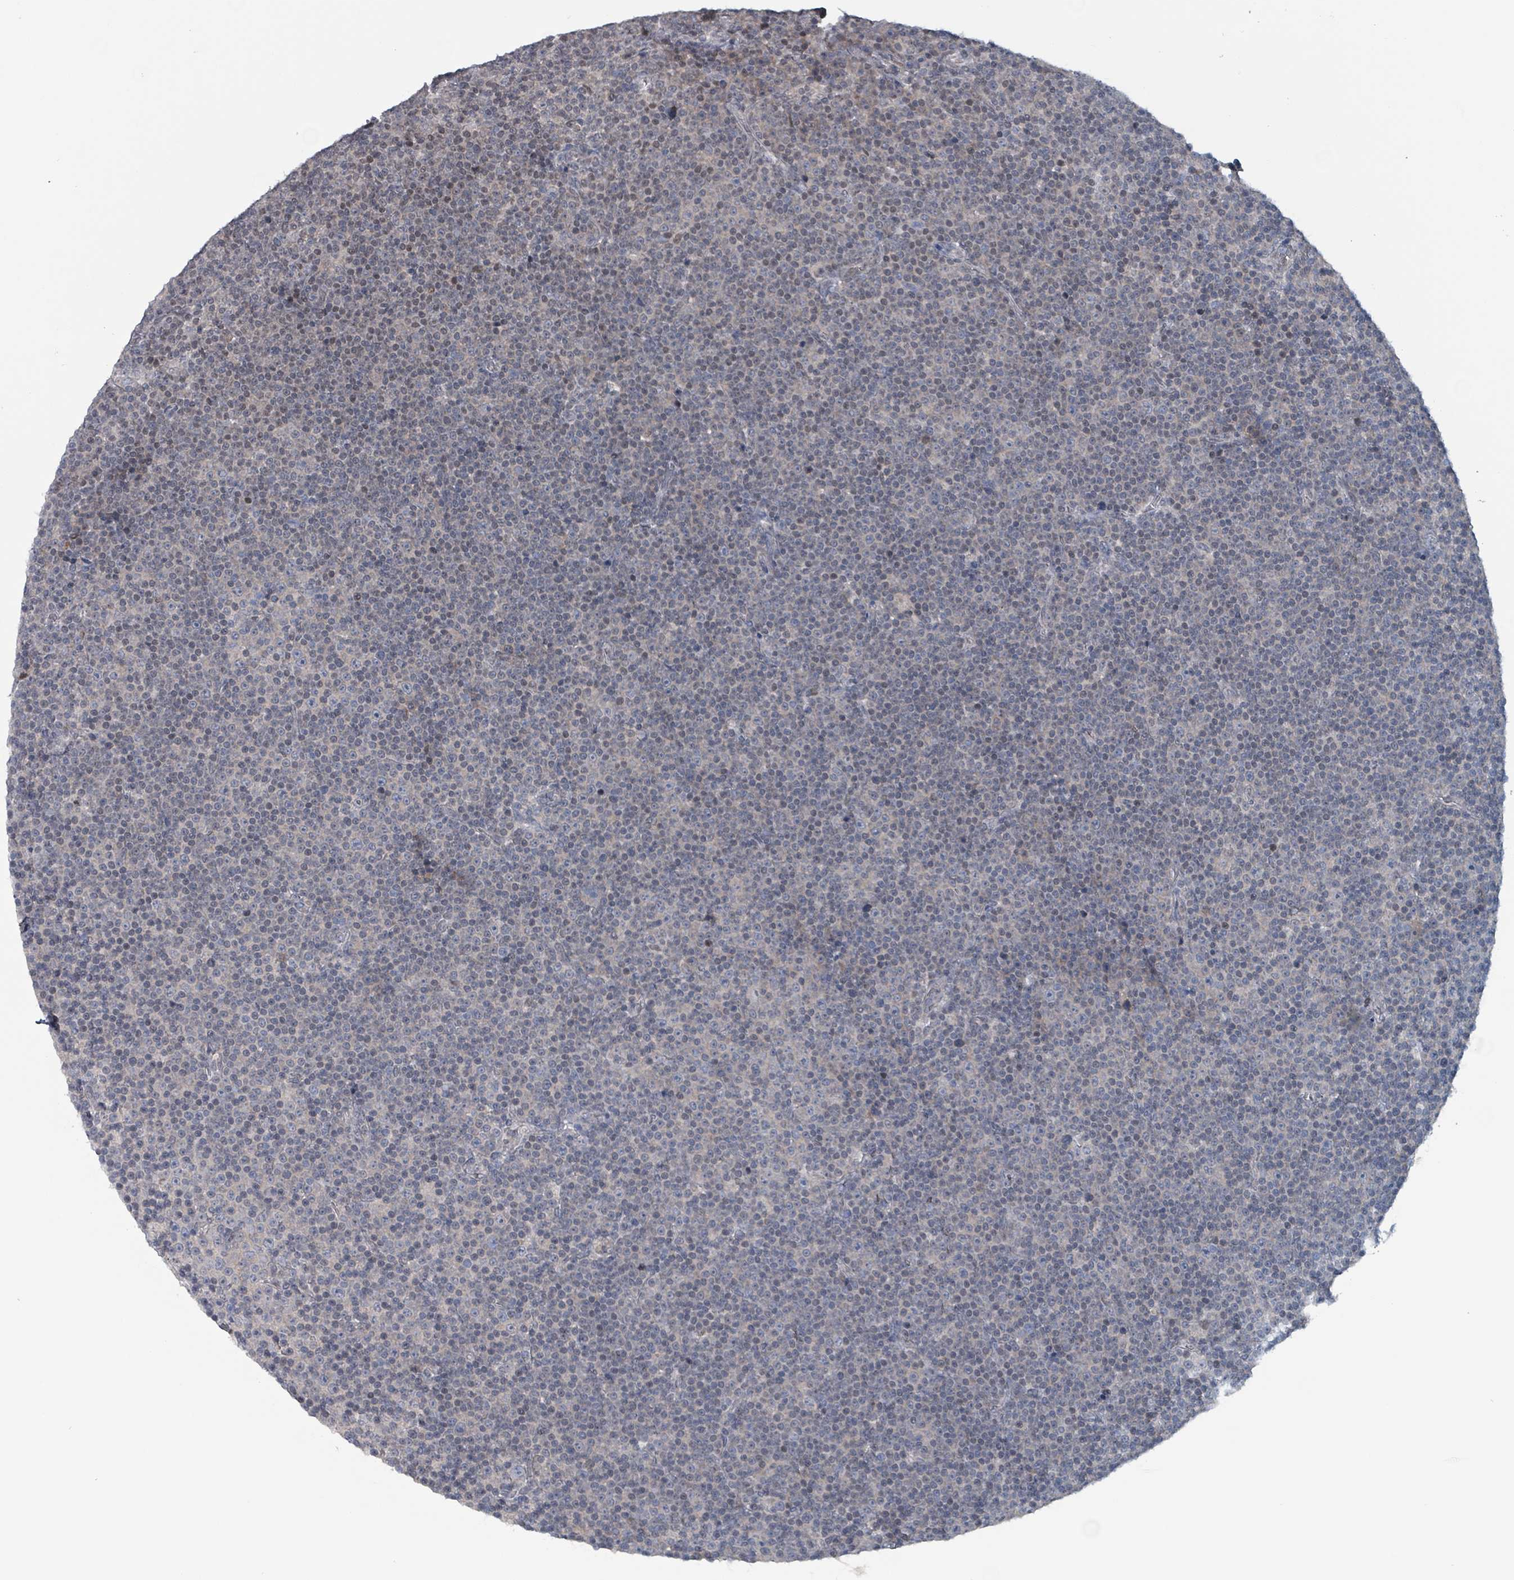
{"staining": {"intensity": "weak", "quantity": "<25%", "location": "nuclear"}, "tissue": "lymphoma", "cell_type": "Tumor cells", "image_type": "cancer", "snomed": [{"axis": "morphology", "description": "Malignant lymphoma, non-Hodgkin's type, Low grade"}, {"axis": "topography", "description": "Lymph node"}], "caption": "The micrograph exhibits no staining of tumor cells in lymphoma.", "gene": "BIVM", "patient": {"sex": "female", "age": 67}}